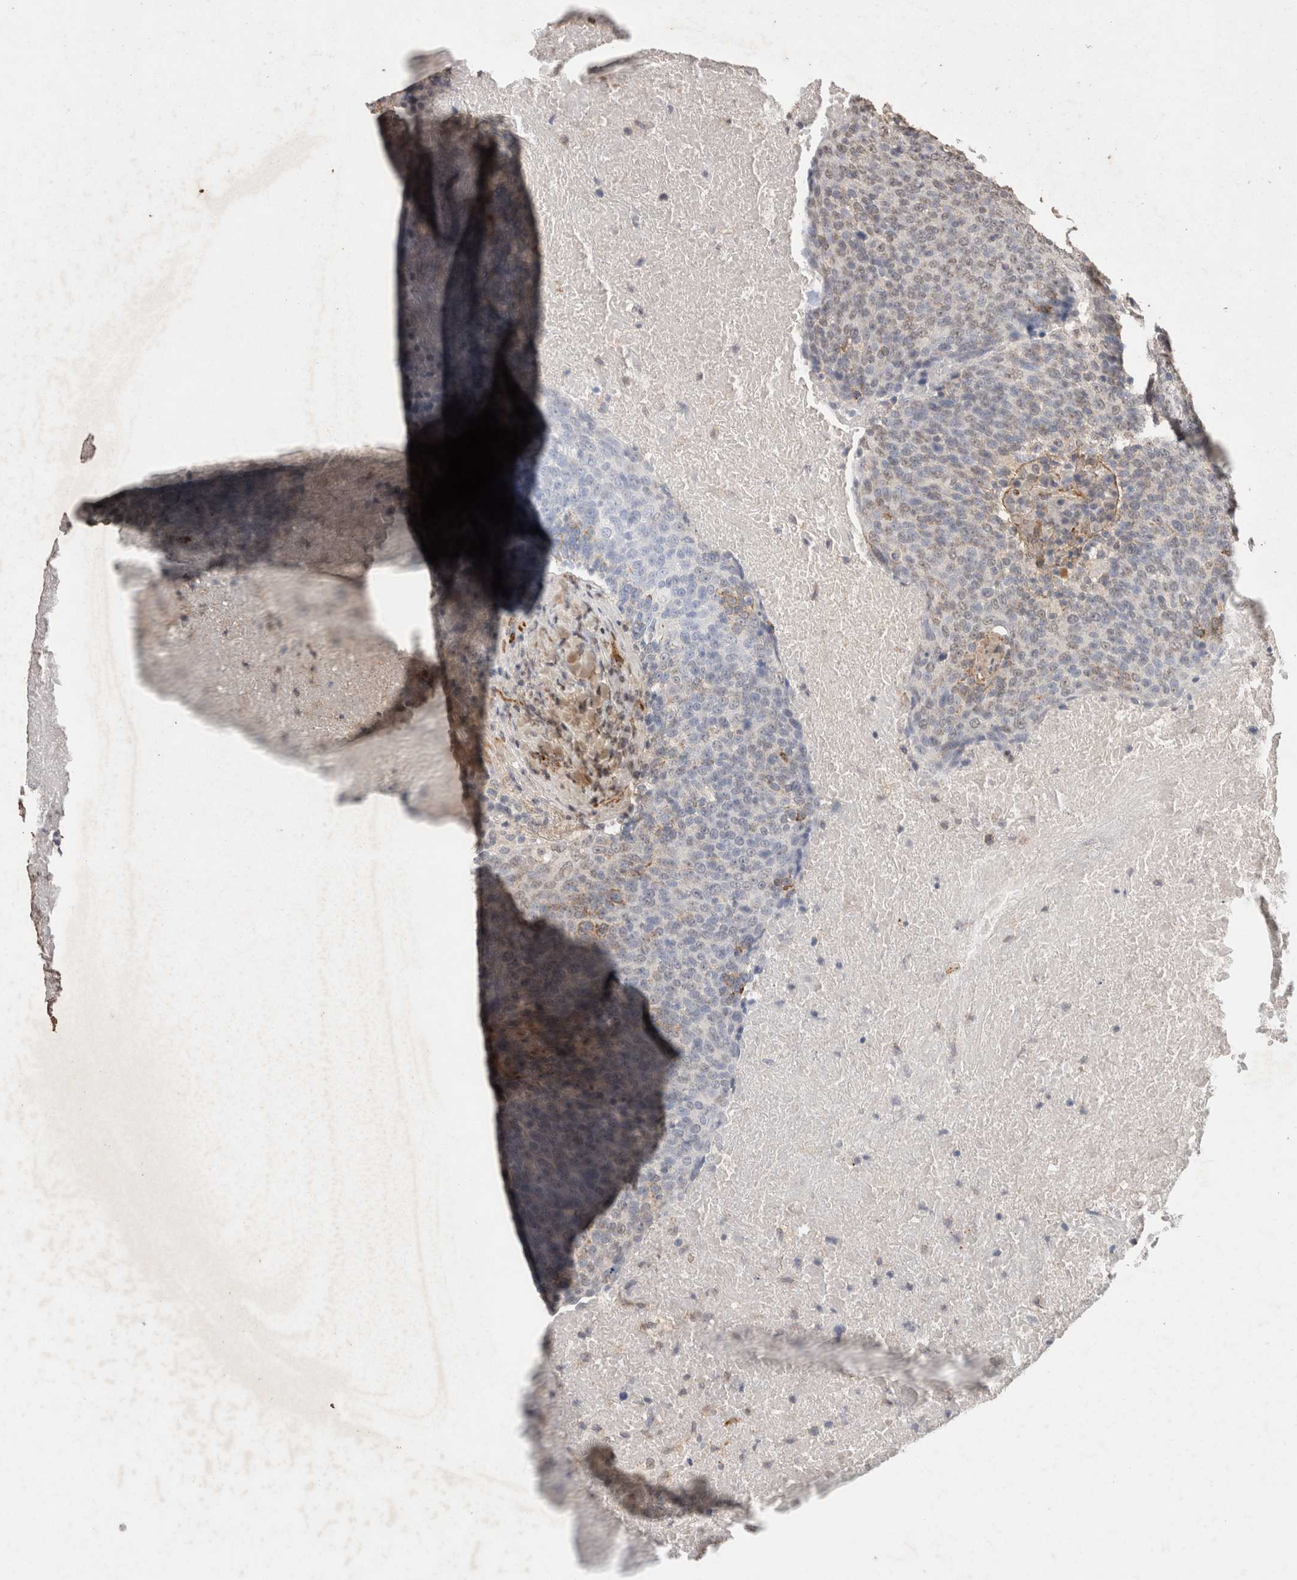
{"staining": {"intensity": "moderate", "quantity": "<25%", "location": "cytoplasmic/membranous"}, "tissue": "head and neck cancer", "cell_type": "Tumor cells", "image_type": "cancer", "snomed": [{"axis": "morphology", "description": "Squamous cell carcinoma, NOS"}, {"axis": "morphology", "description": "Squamous cell carcinoma, metastatic, NOS"}, {"axis": "topography", "description": "Lymph node"}, {"axis": "topography", "description": "Head-Neck"}], "caption": "Human head and neck squamous cell carcinoma stained with a brown dye displays moderate cytoplasmic/membranous positive positivity in approximately <25% of tumor cells.", "gene": "C1QTNF5", "patient": {"sex": "male", "age": 62}}